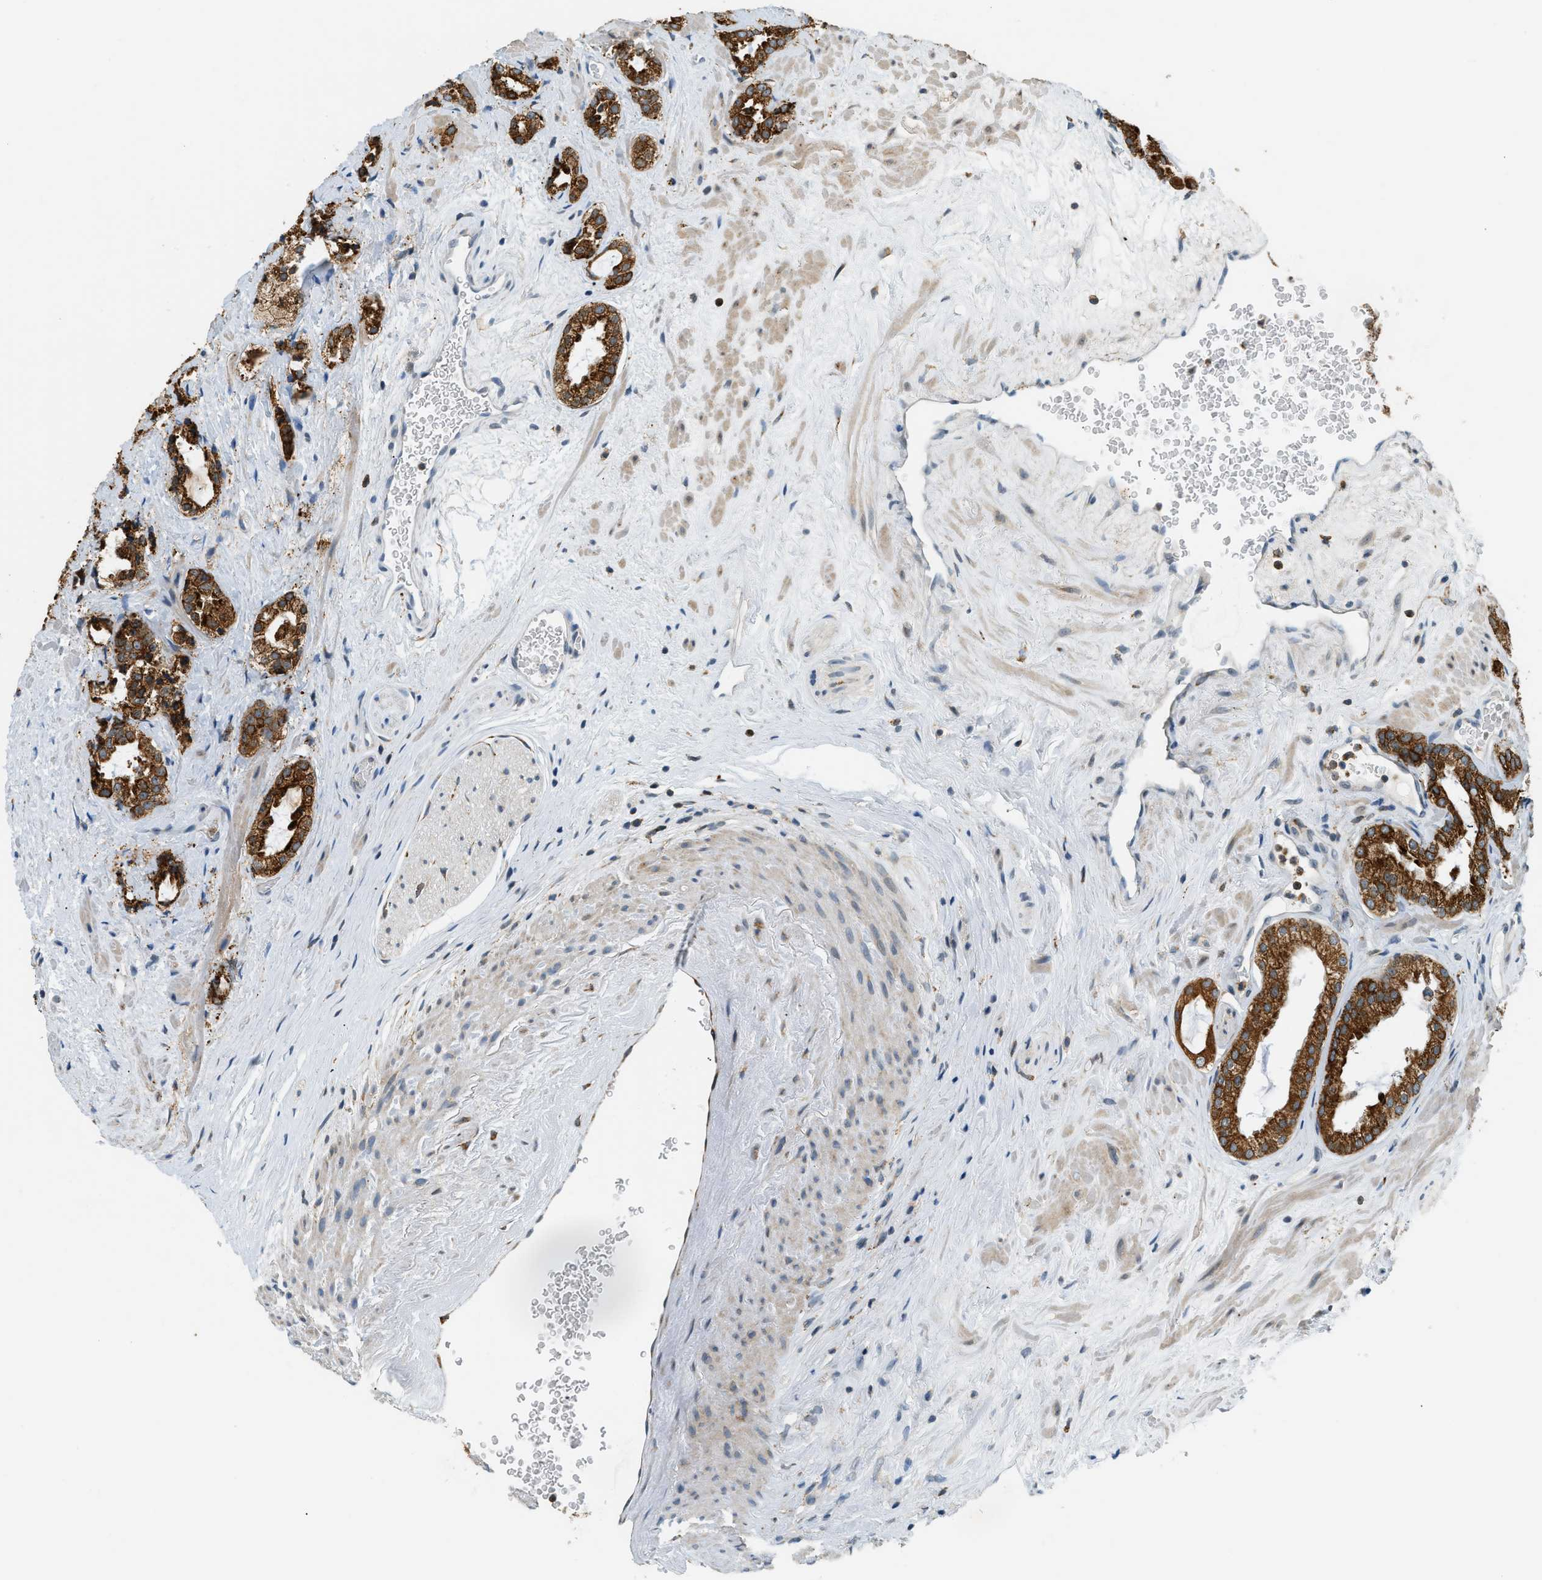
{"staining": {"intensity": "strong", "quantity": ">75%", "location": "cytoplasmic/membranous"}, "tissue": "prostate cancer", "cell_type": "Tumor cells", "image_type": "cancer", "snomed": [{"axis": "morphology", "description": "Adenocarcinoma, High grade"}, {"axis": "topography", "description": "Prostate"}], "caption": "IHC micrograph of neoplastic tissue: human prostate cancer (high-grade adenocarcinoma) stained using immunohistochemistry displays high levels of strong protein expression localized specifically in the cytoplasmic/membranous of tumor cells, appearing as a cytoplasmic/membranous brown color.", "gene": "SEMA4D", "patient": {"sex": "male", "age": 64}}